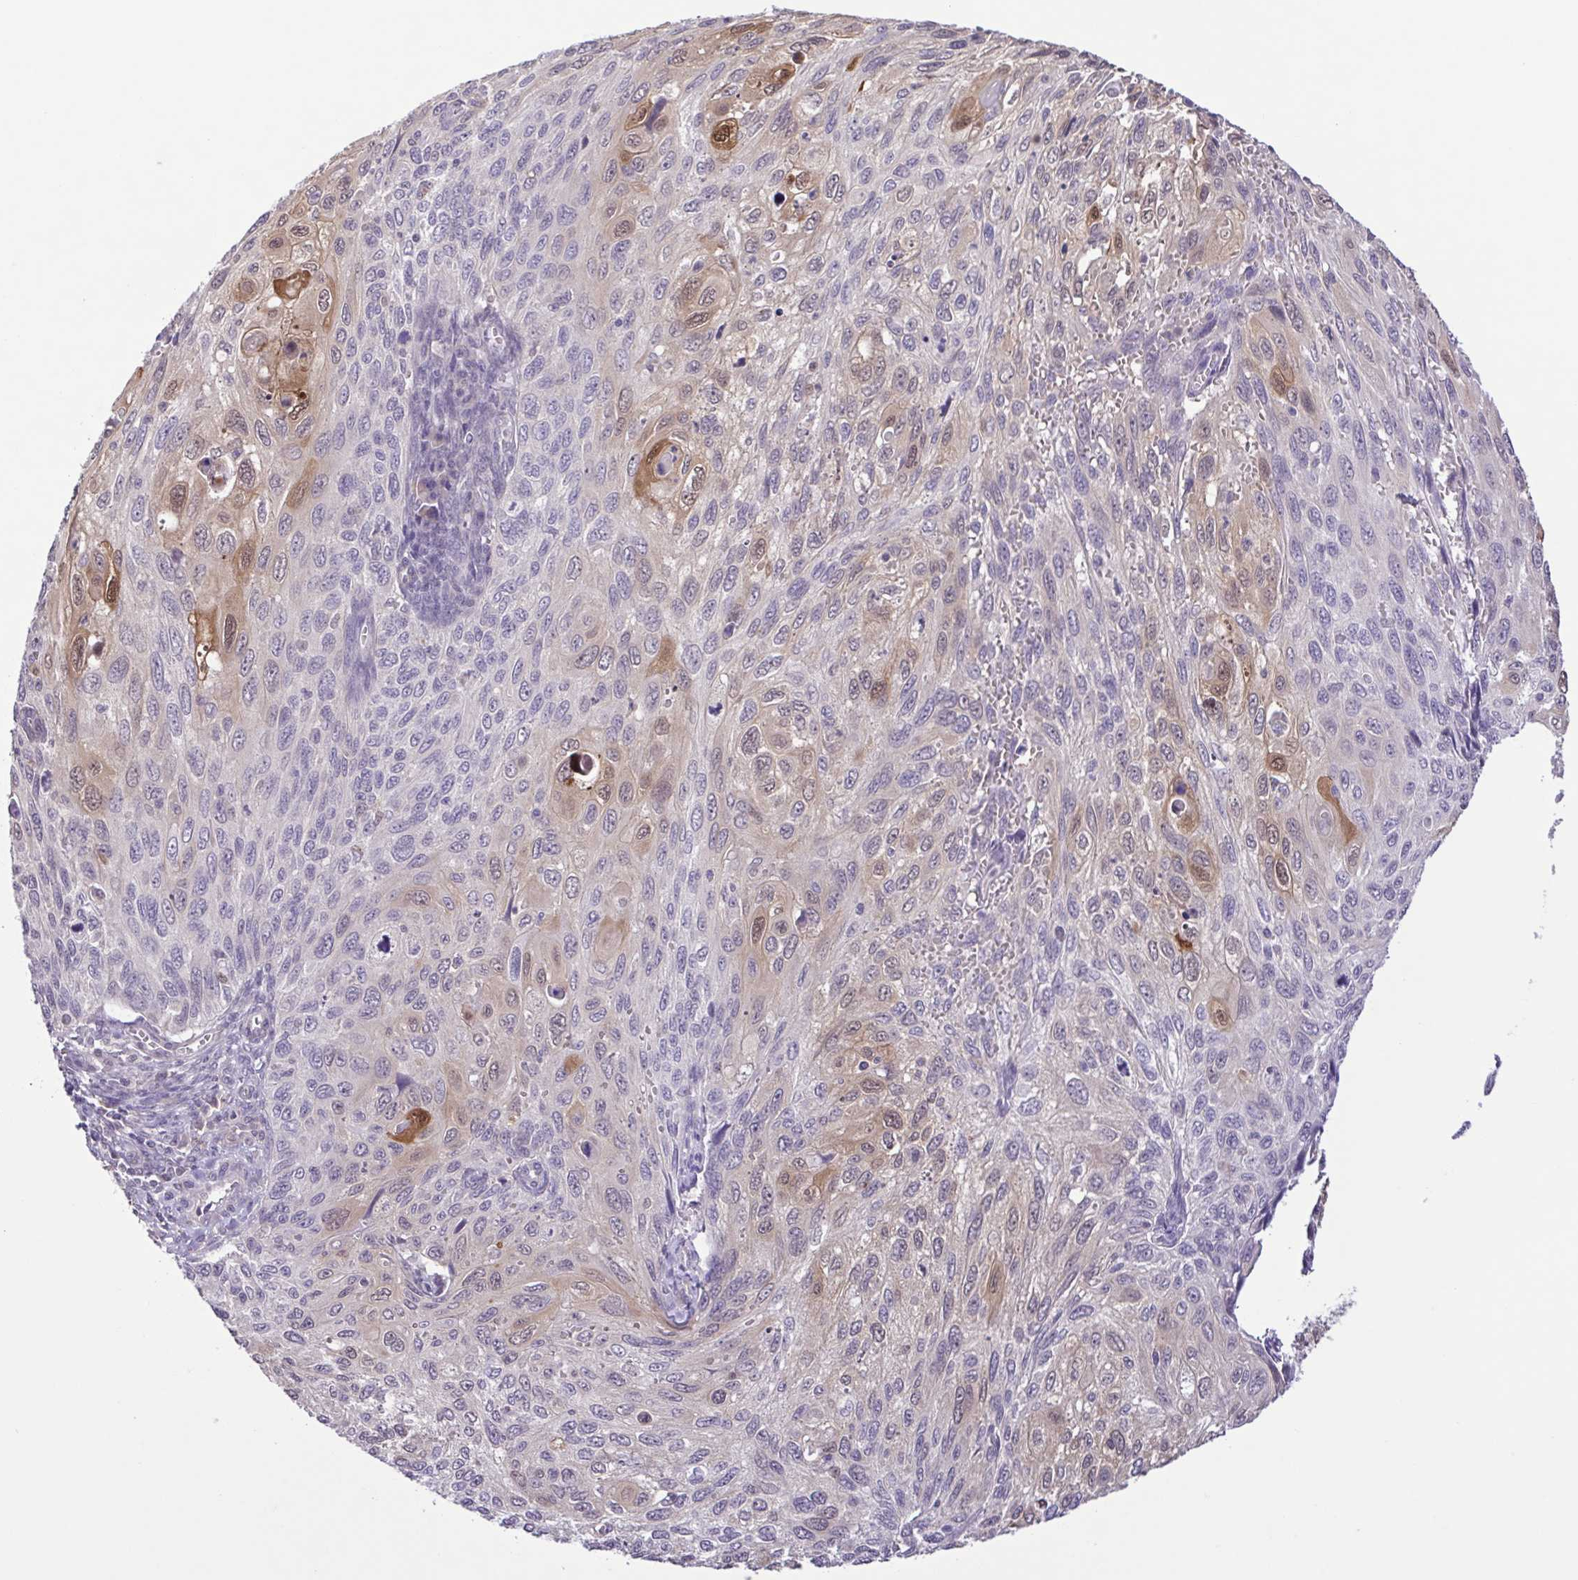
{"staining": {"intensity": "moderate", "quantity": "<25%", "location": "cytoplasmic/membranous,nuclear"}, "tissue": "cervical cancer", "cell_type": "Tumor cells", "image_type": "cancer", "snomed": [{"axis": "morphology", "description": "Squamous cell carcinoma, NOS"}, {"axis": "topography", "description": "Cervix"}], "caption": "Human cervical squamous cell carcinoma stained for a protein (brown) displays moderate cytoplasmic/membranous and nuclear positive expression in about <25% of tumor cells.", "gene": "IL1RN", "patient": {"sex": "female", "age": 70}}